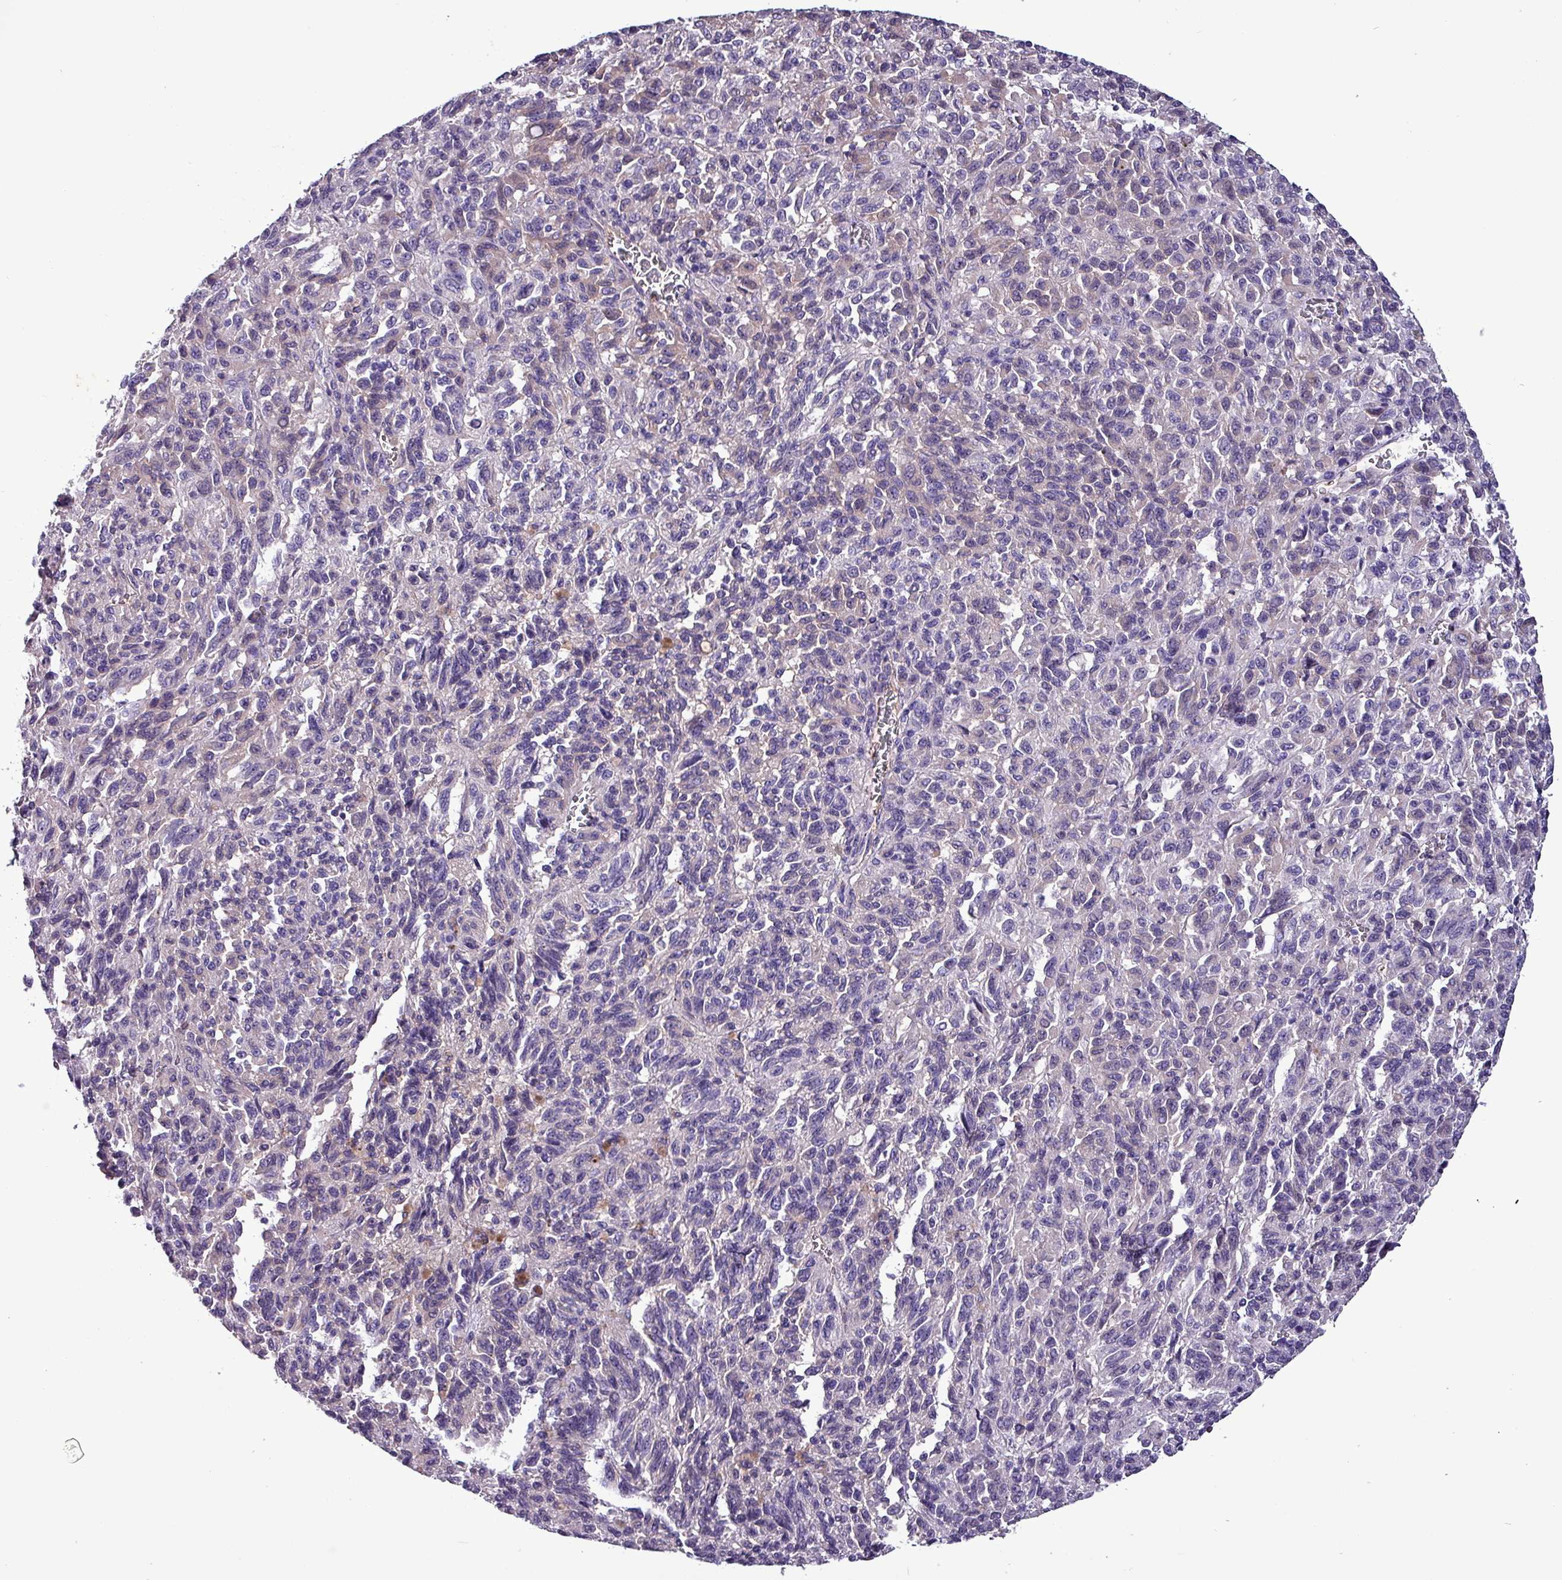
{"staining": {"intensity": "negative", "quantity": "none", "location": "none"}, "tissue": "melanoma", "cell_type": "Tumor cells", "image_type": "cancer", "snomed": [{"axis": "morphology", "description": "Malignant melanoma, Metastatic site"}, {"axis": "topography", "description": "Lung"}], "caption": "Tumor cells show no significant protein expression in melanoma.", "gene": "HP", "patient": {"sex": "male", "age": 64}}